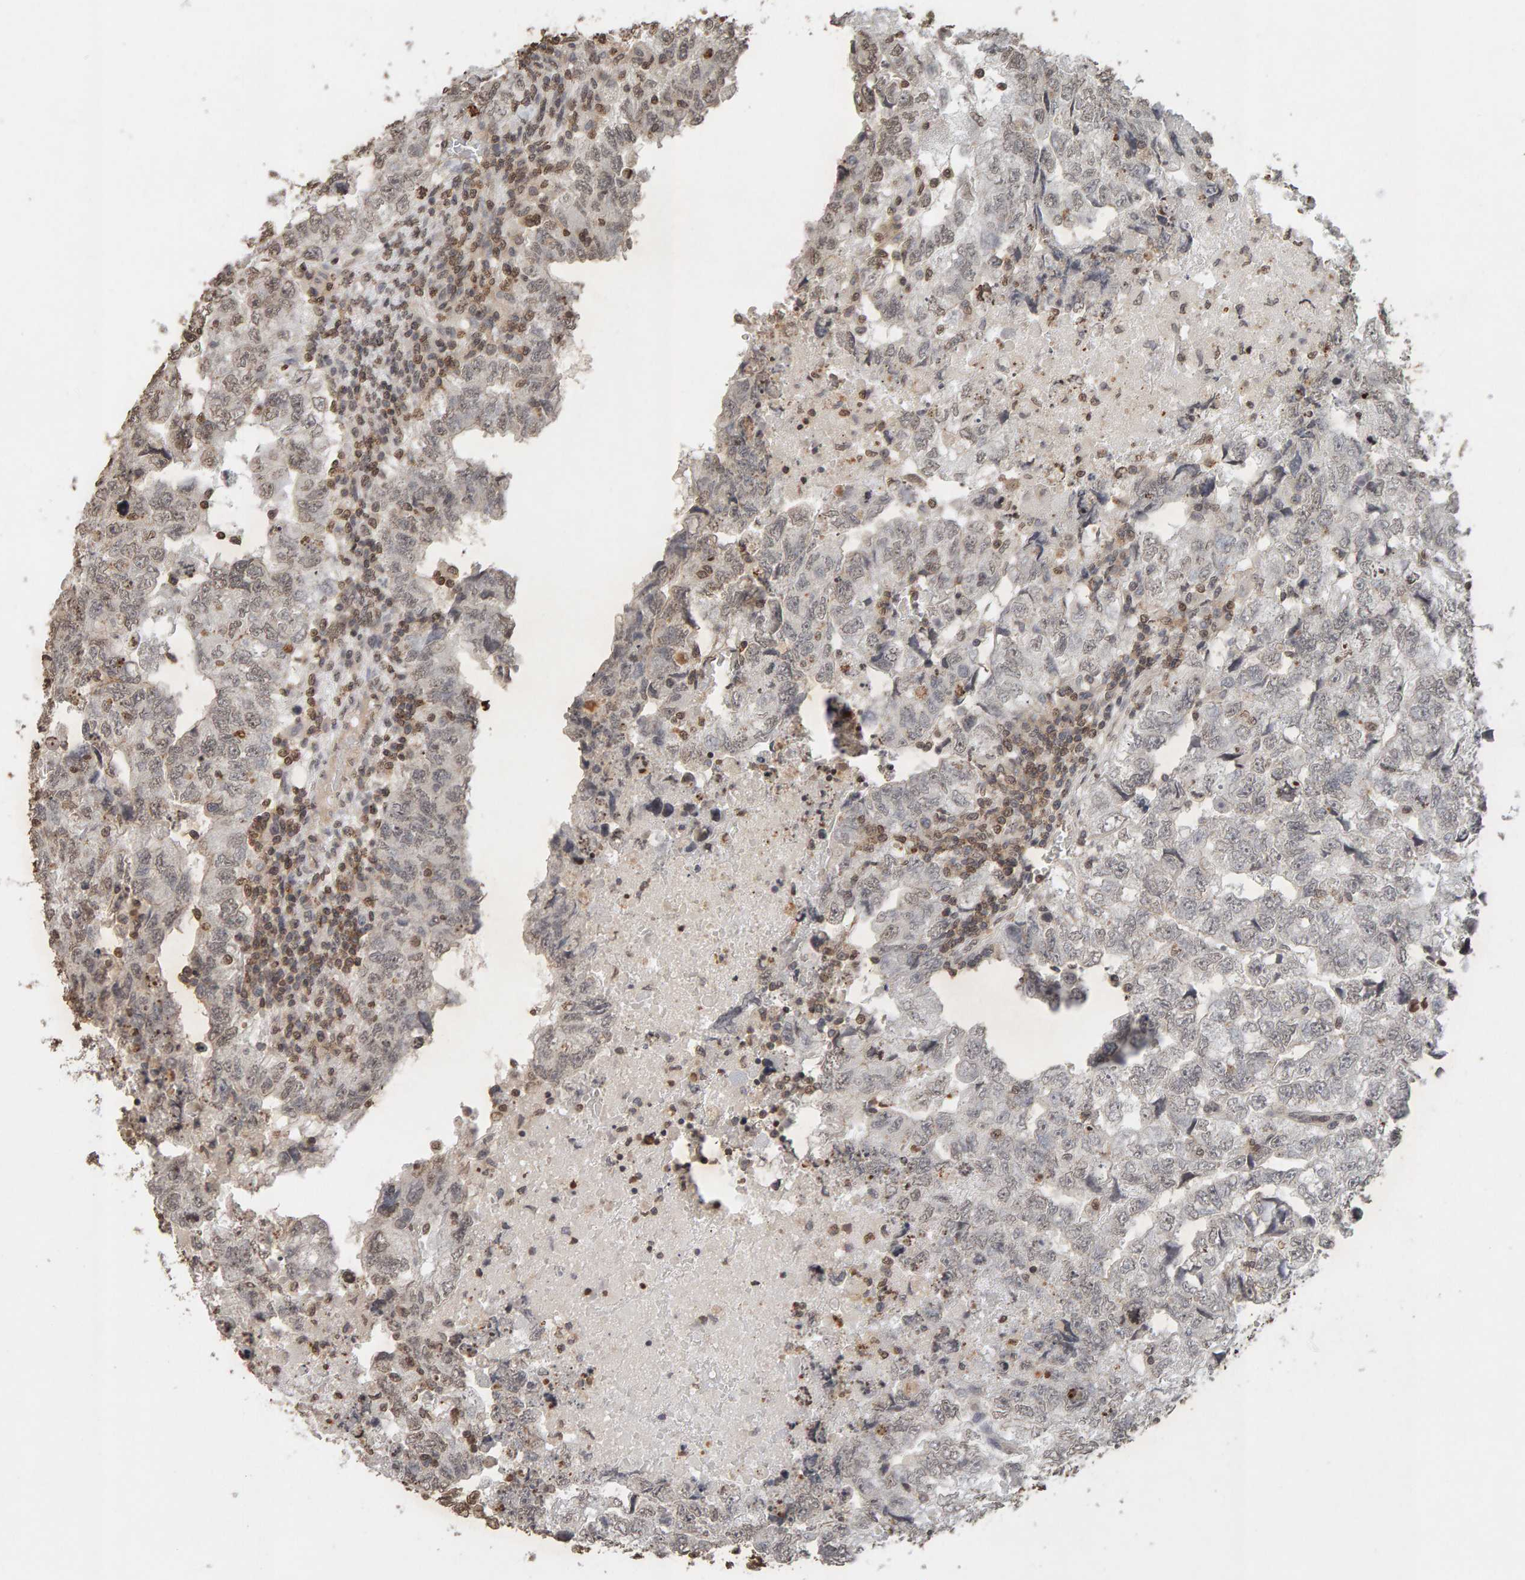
{"staining": {"intensity": "weak", "quantity": "<25%", "location": "nuclear"}, "tissue": "testis cancer", "cell_type": "Tumor cells", "image_type": "cancer", "snomed": [{"axis": "morphology", "description": "Carcinoma, Embryonal, NOS"}, {"axis": "topography", "description": "Testis"}], "caption": "Immunohistochemistry (IHC) histopathology image of embryonal carcinoma (testis) stained for a protein (brown), which exhibits no expression in tumor cells.", "gene": "DNAJB5", "patient": {"sex": "male", "age": 36}}